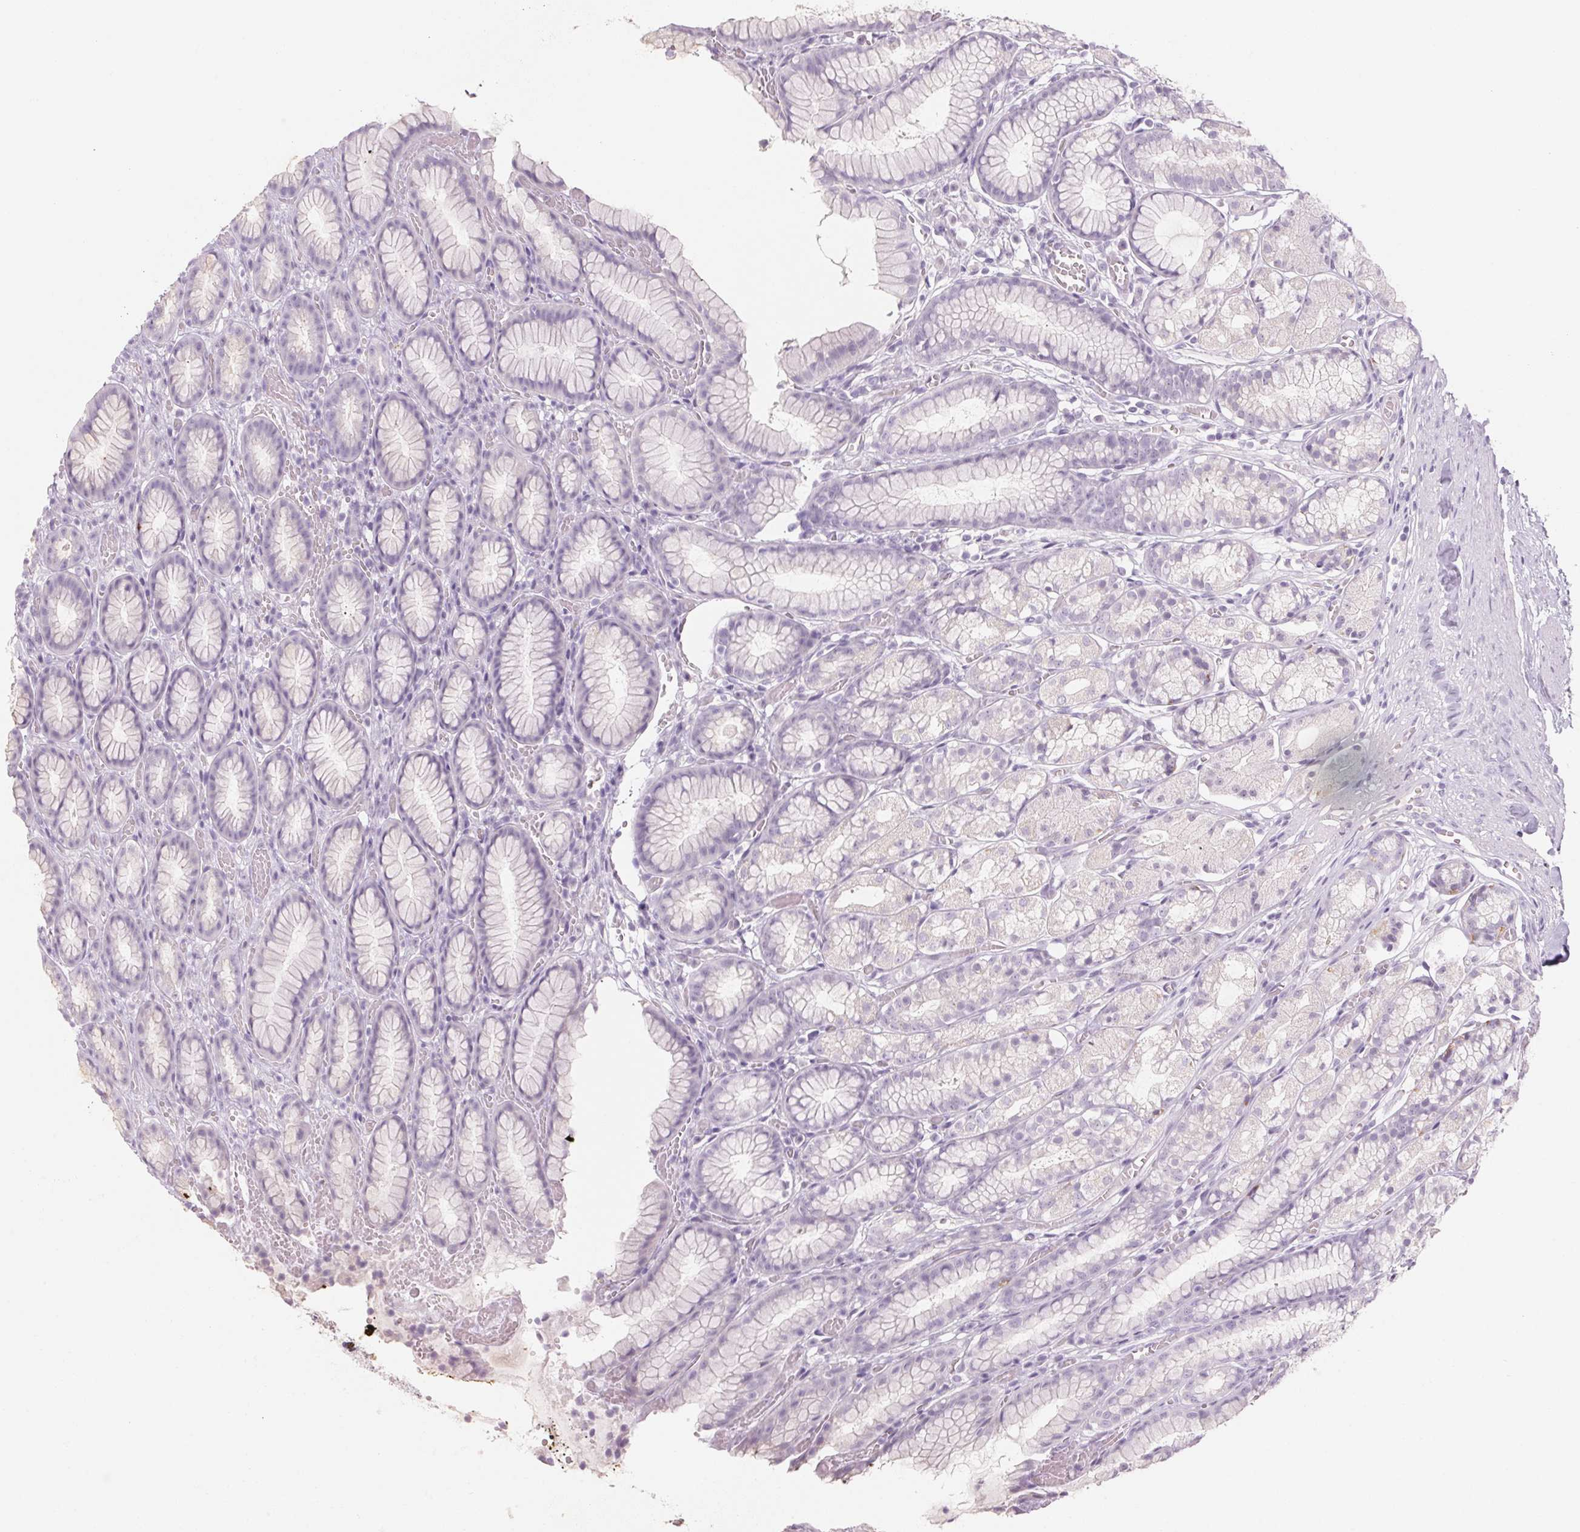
{"staining": {"intensity": "negative", "quantity": "none", "location": "none"}, "tissue": "stomach", "cell_type": "Glandular cells", "image_type": "normal", "snomed": [{"axis": "morphology", "description": "Normal tissue, NOS"}, {"axis": "topography", "description": "Smooth muscle"}, {"axis": "topography", "description": "Stomach"}], "caption": "This is a photomicrograph of IHC staining of normal stomach, which shows no staining in glandular cells. Brightfield microscopy of IHC stained with DAB (brown) and hematoxylin (blue), captured at high magnification.", "gene": "RPTN", "patient": {"sex": "male", "age": 70}}